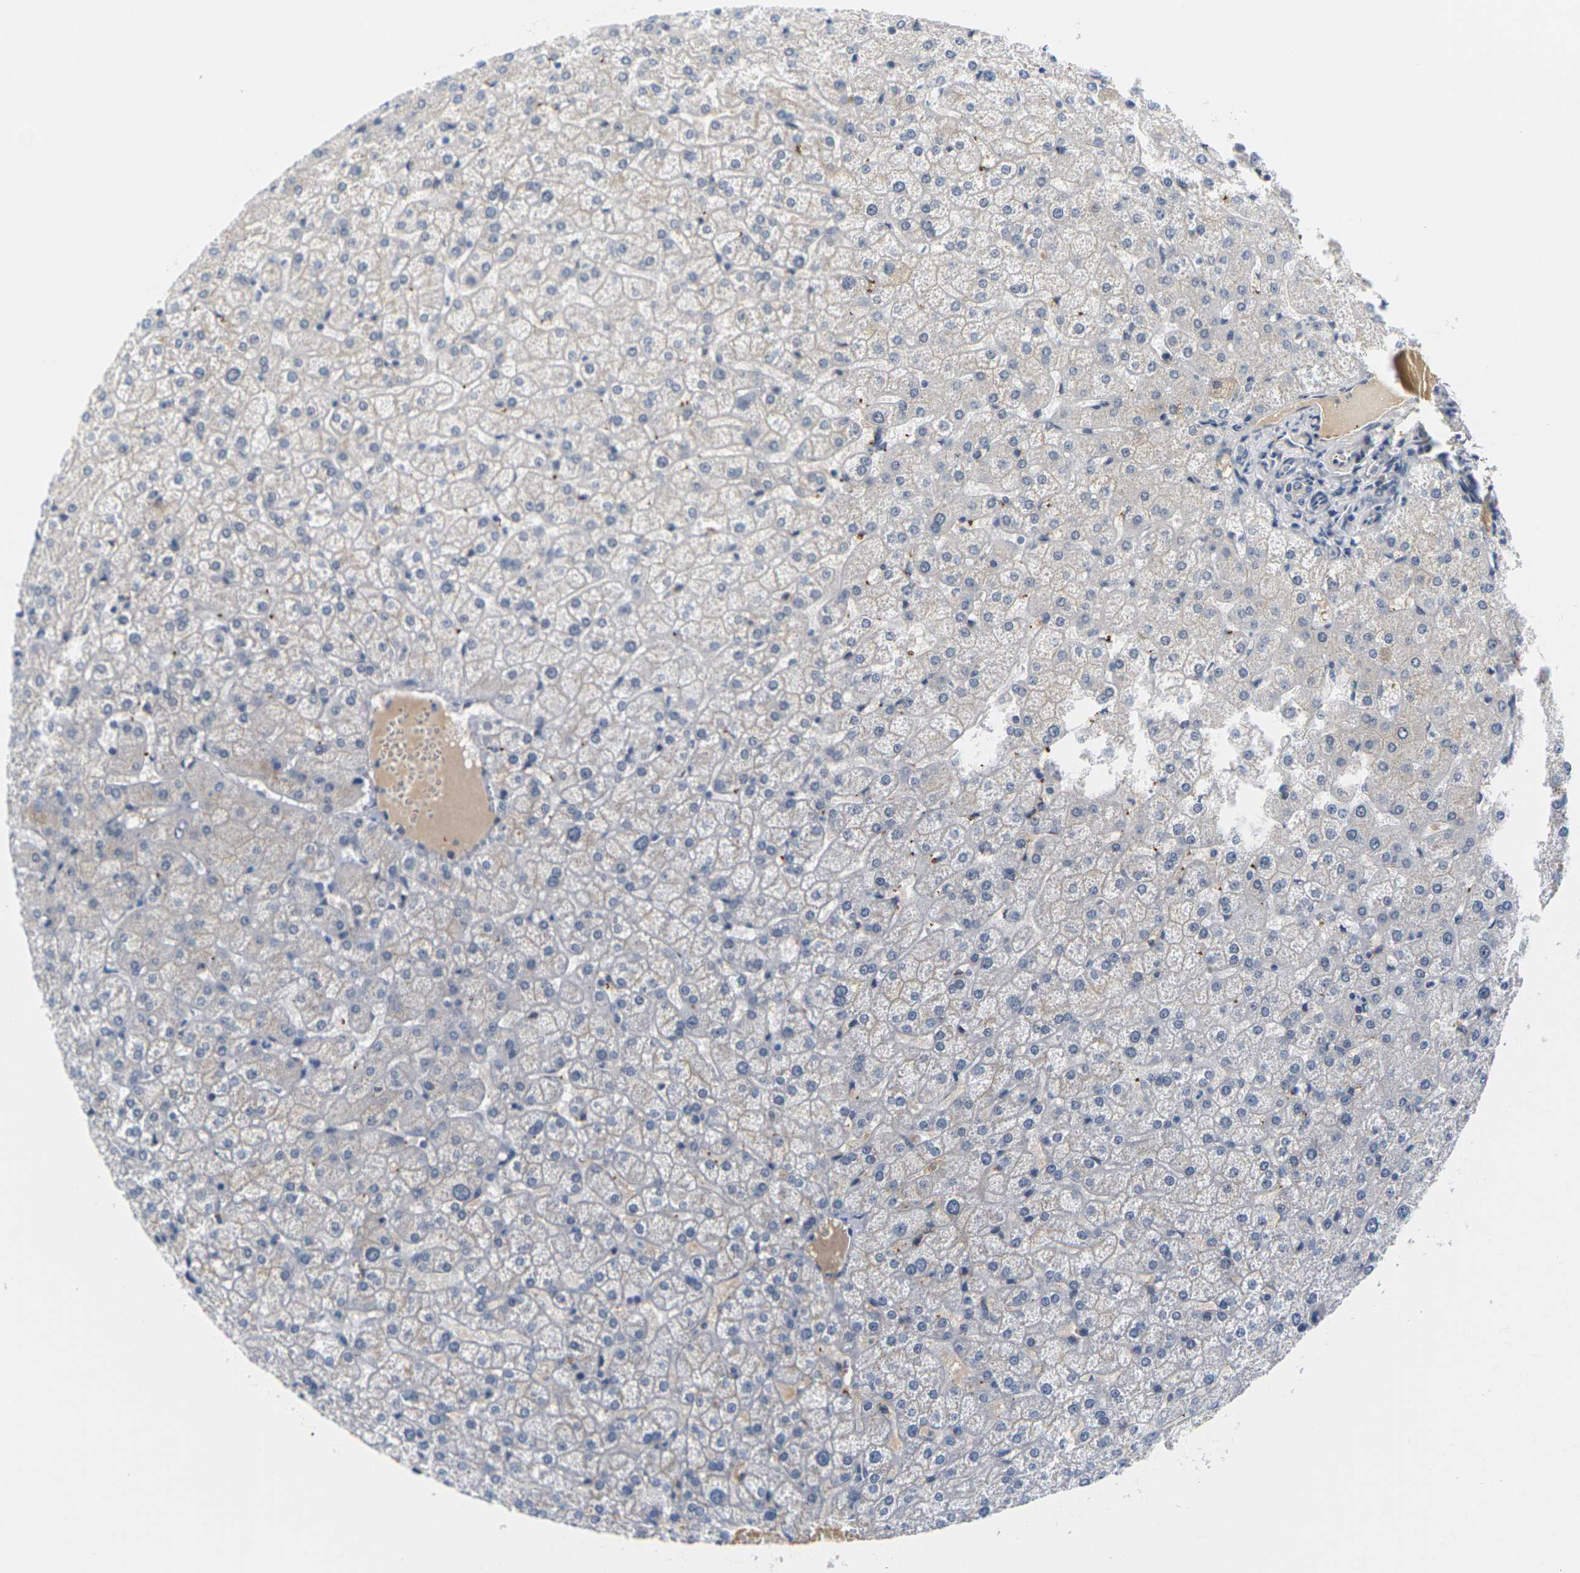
{"staining": {"intensity": "negative", "quantity": "none", "location": "none"}, "tissue": "liver", "cell_type": "Cholangiocytes", "image_type": "normal", "snomed": [{"axis": "morphology", "description": "Normal tissue, NOS"}, {"axis": "topography", "description": "Liver"}], "caption": "The IHC photomicrograph has no significant staining in cholangiocytes of liver.", "gene": "PKP2", "patient": {"sex": "female", "age": 32}}